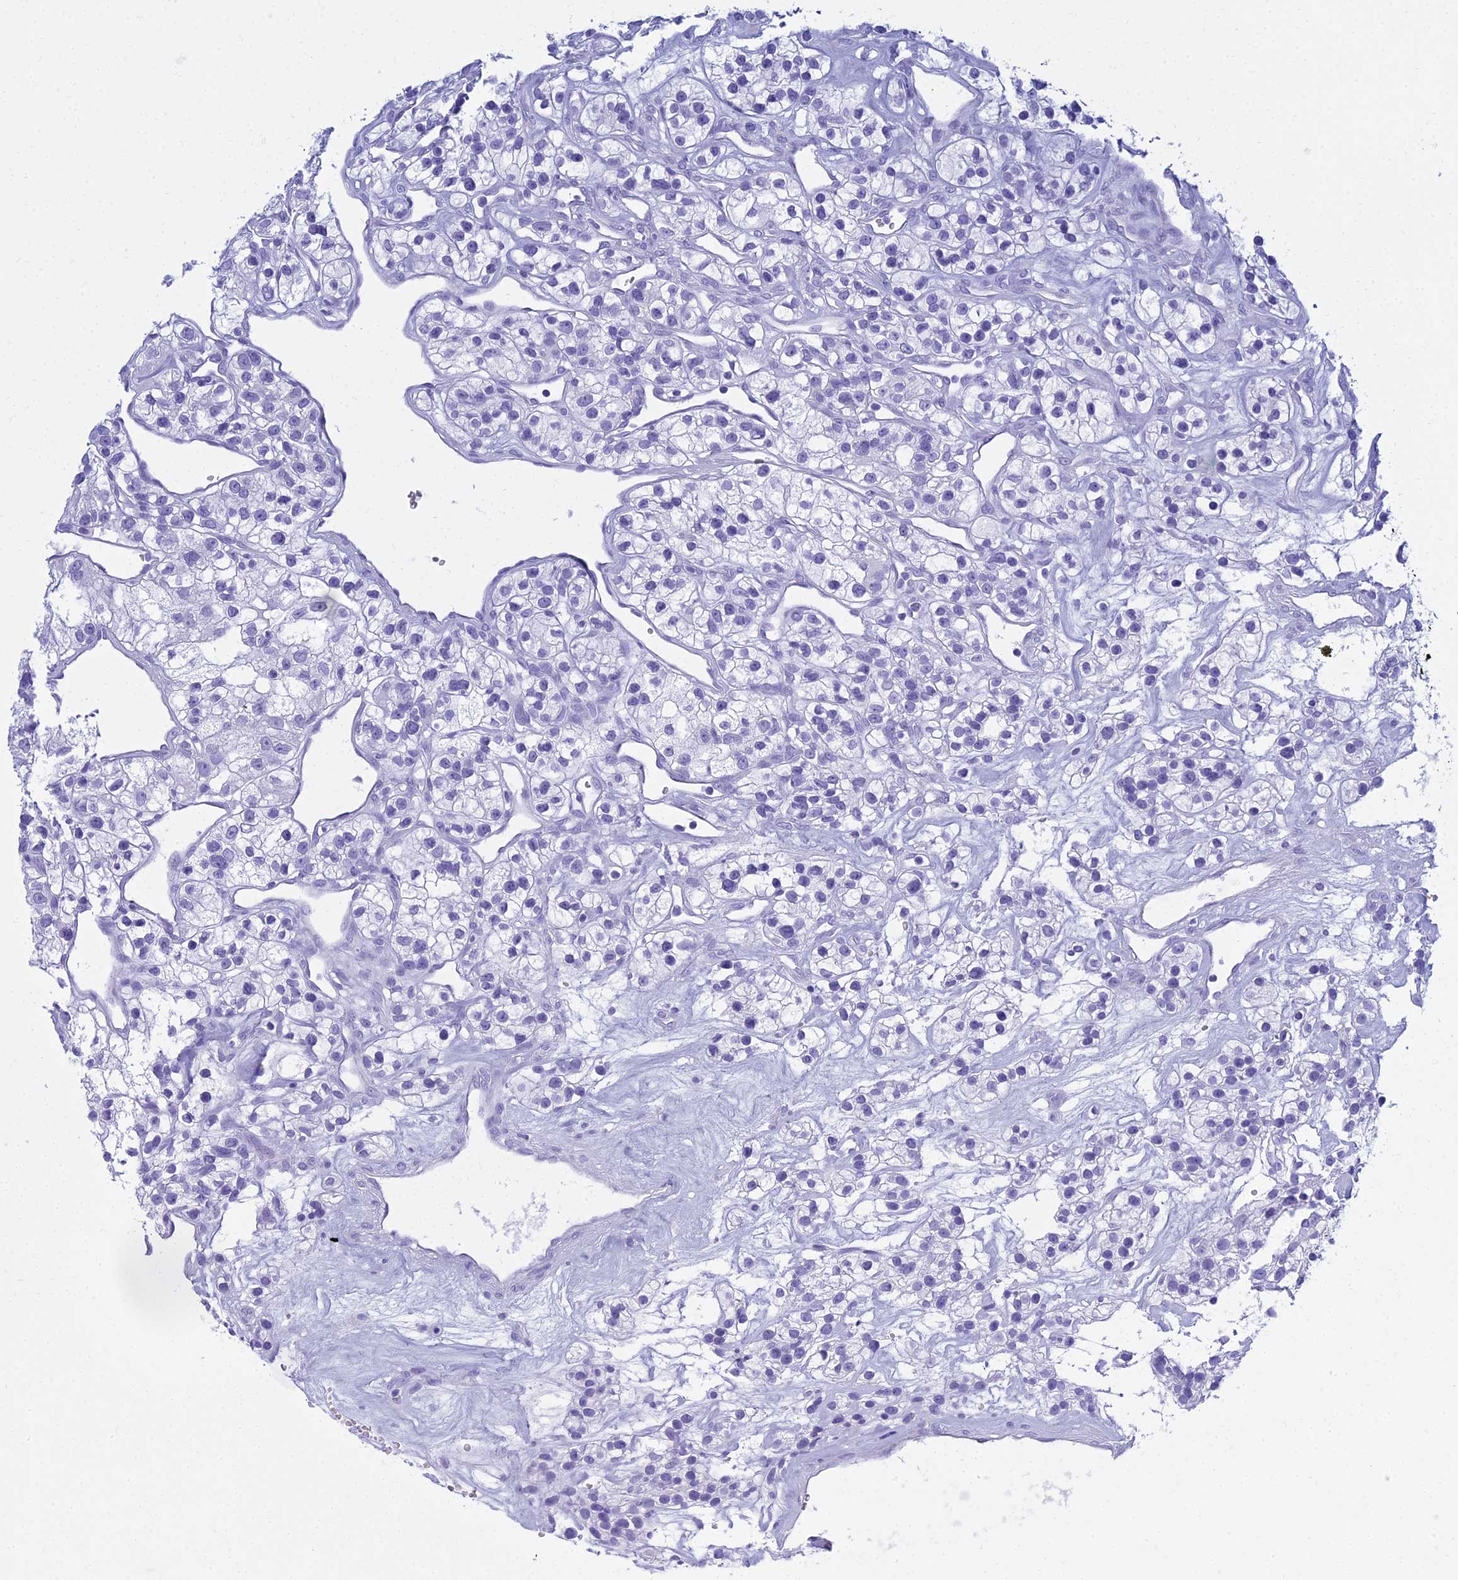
{"staining": {"intensity": "negative", "quantity": "none", "location": "none"}, "tissue": "renal cancer", "cell_type": "Tumor cells", "image_type": "cancer", "snomed": [{"axis": "morphology", "description": "Adenocarcinoma, NOS"}, {"axis": "topography", "description": "Kidney"}], "caption": "Tumor cells show no significant protein expression in renal cancer (adenocarcinoma). The staining was performed using DAB to visualize the protein expression in brown, while the nuclei were stained in blue with hematoxylin (Magnification: 20x).", "gene": "PATE4", "patient": {"sex": "female", "age": 57}}